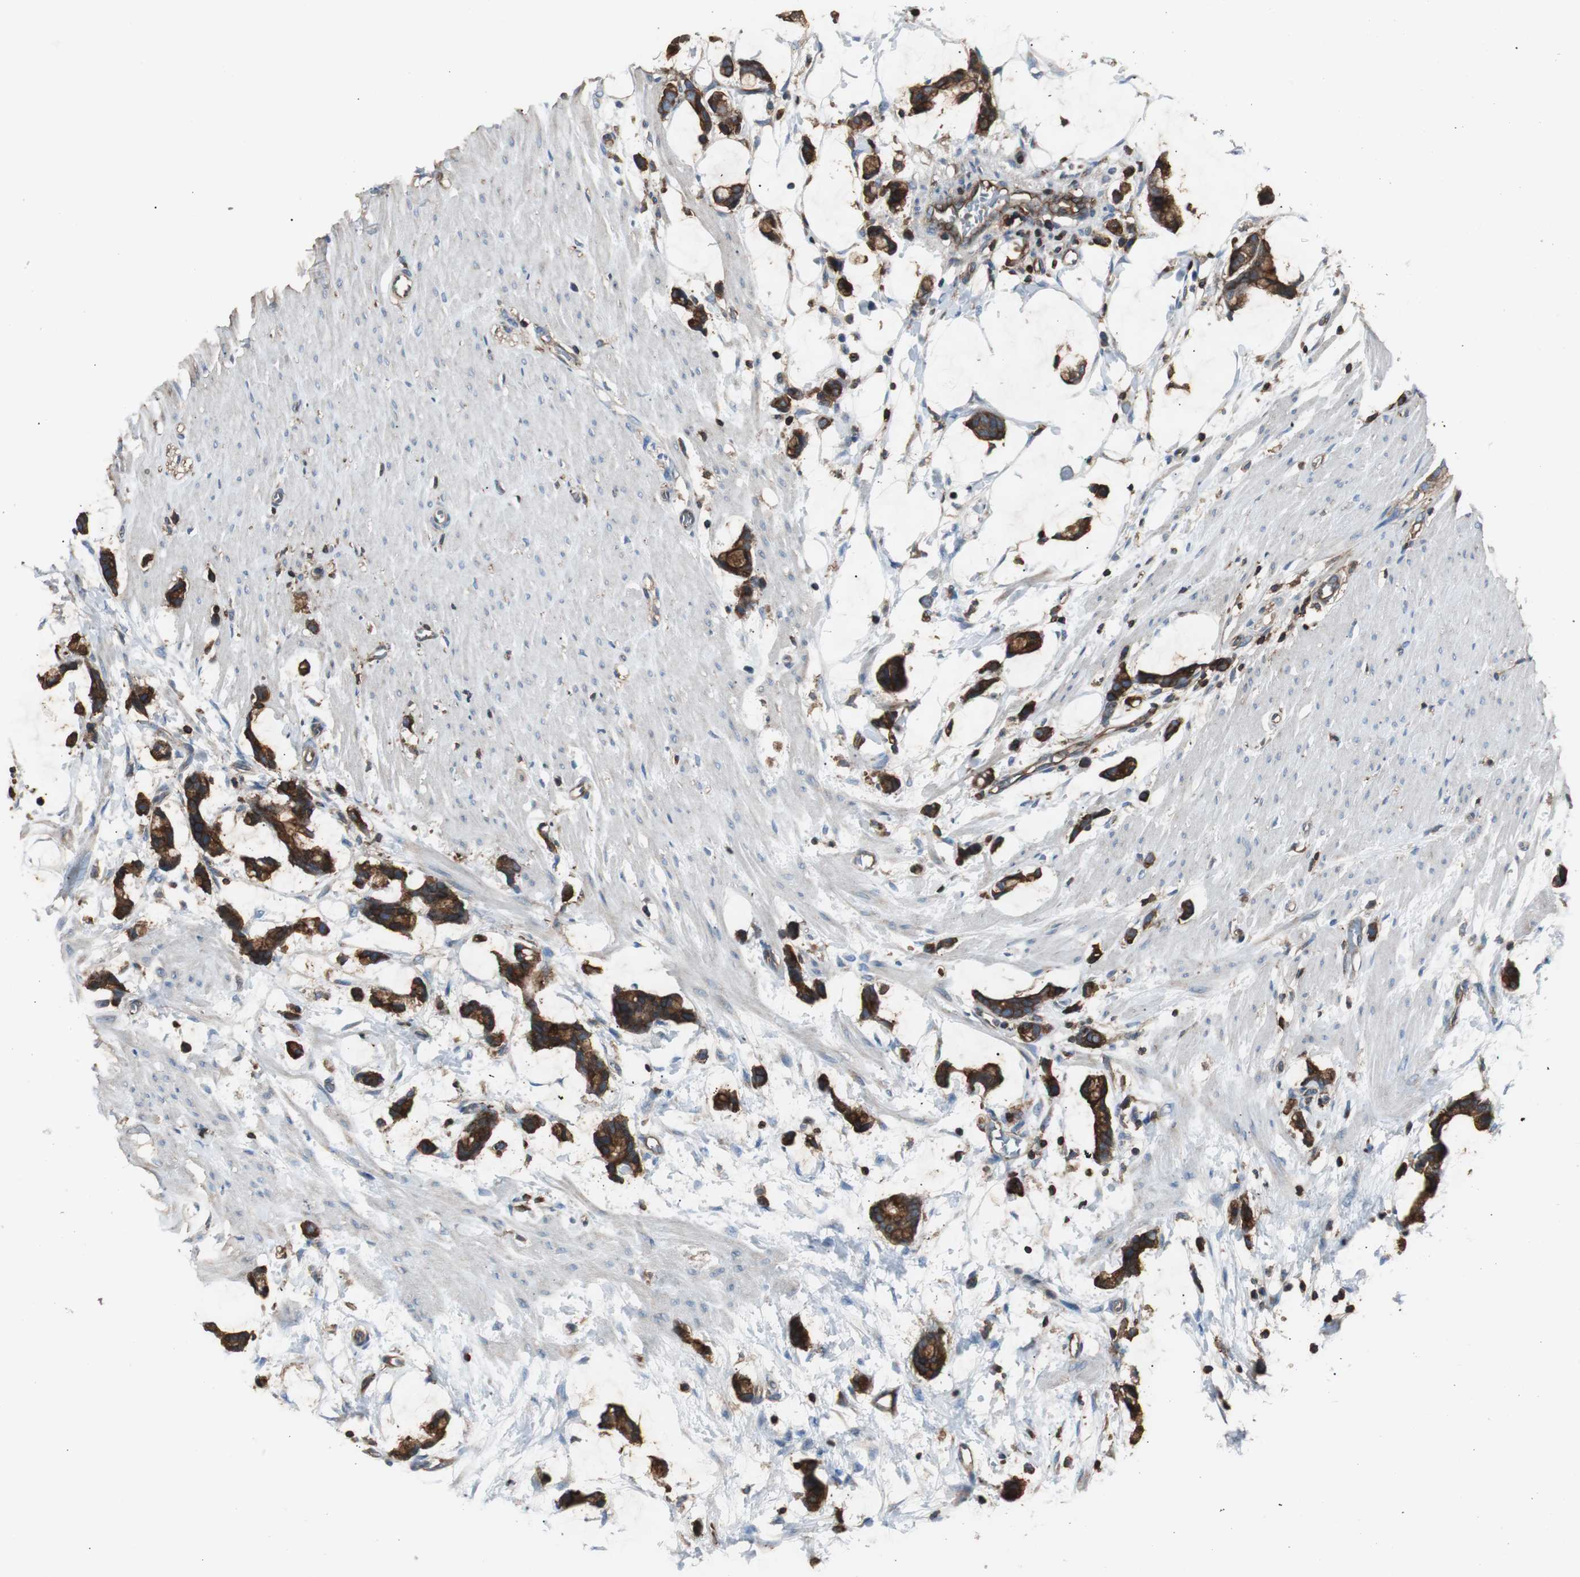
{"staining": {"intensity": "strong", "quantity": ">75%", "location": "cytoplasmic/membranous"}, "tissue": "colorectal cancer", "cell_type": "Tumor cells", "image_type": "cancer", "snomed": [{"axis": "morphology", "description": "Adenocarcinoma, NOS"}, {"axis": "topography", "description": "Colon"}], "caption": "Strong cytoplasmic/membranous expression for a protein is identified in about >75% of tumor cells of colorectal cancer using IHC.", "gene": "B2M", "patient": {"sex": "male", "age": 14}}